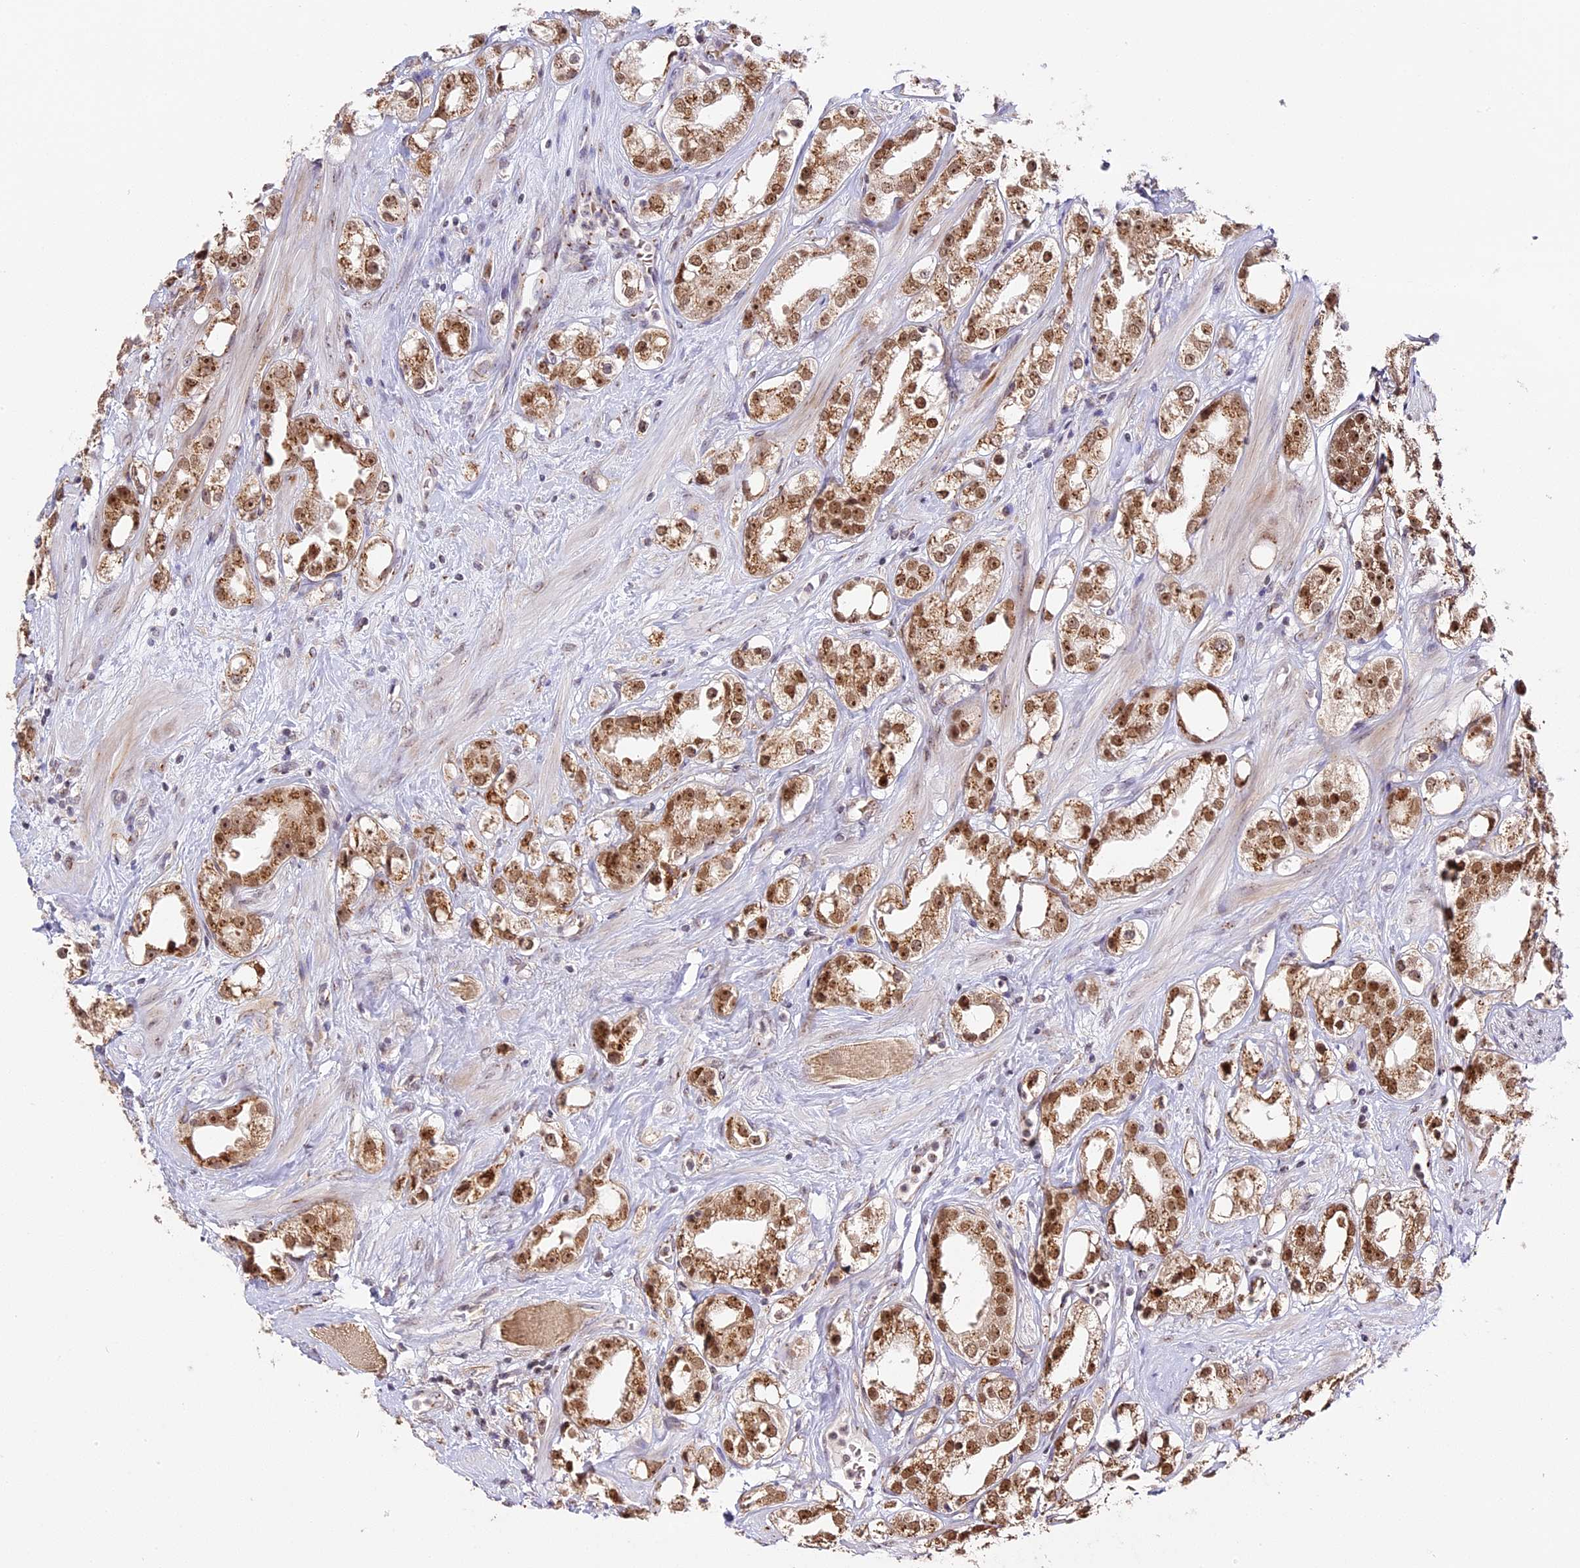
{"staining": {"intensity": "moderate", "quantity": ">75%", "location": "cytoplasmic/membranous,nuclear"}, "tissue": "prostate cancer", "cell_type": "Tumor cells", "image_type": "cancer", "snomed": [{"axis": "morphology", "description": "Adenocarcinoma, NOS"}, {"axis": "topography", "description": "Prostate"}], "caption": "A brown stain highlights moderate cytoplasmic/membranous and nuclear positivity of a protein in prostate adenocarcinoma tumor cells.", "gene": "HEATR5B", "patient": {"sex": "male", "age": 79}}